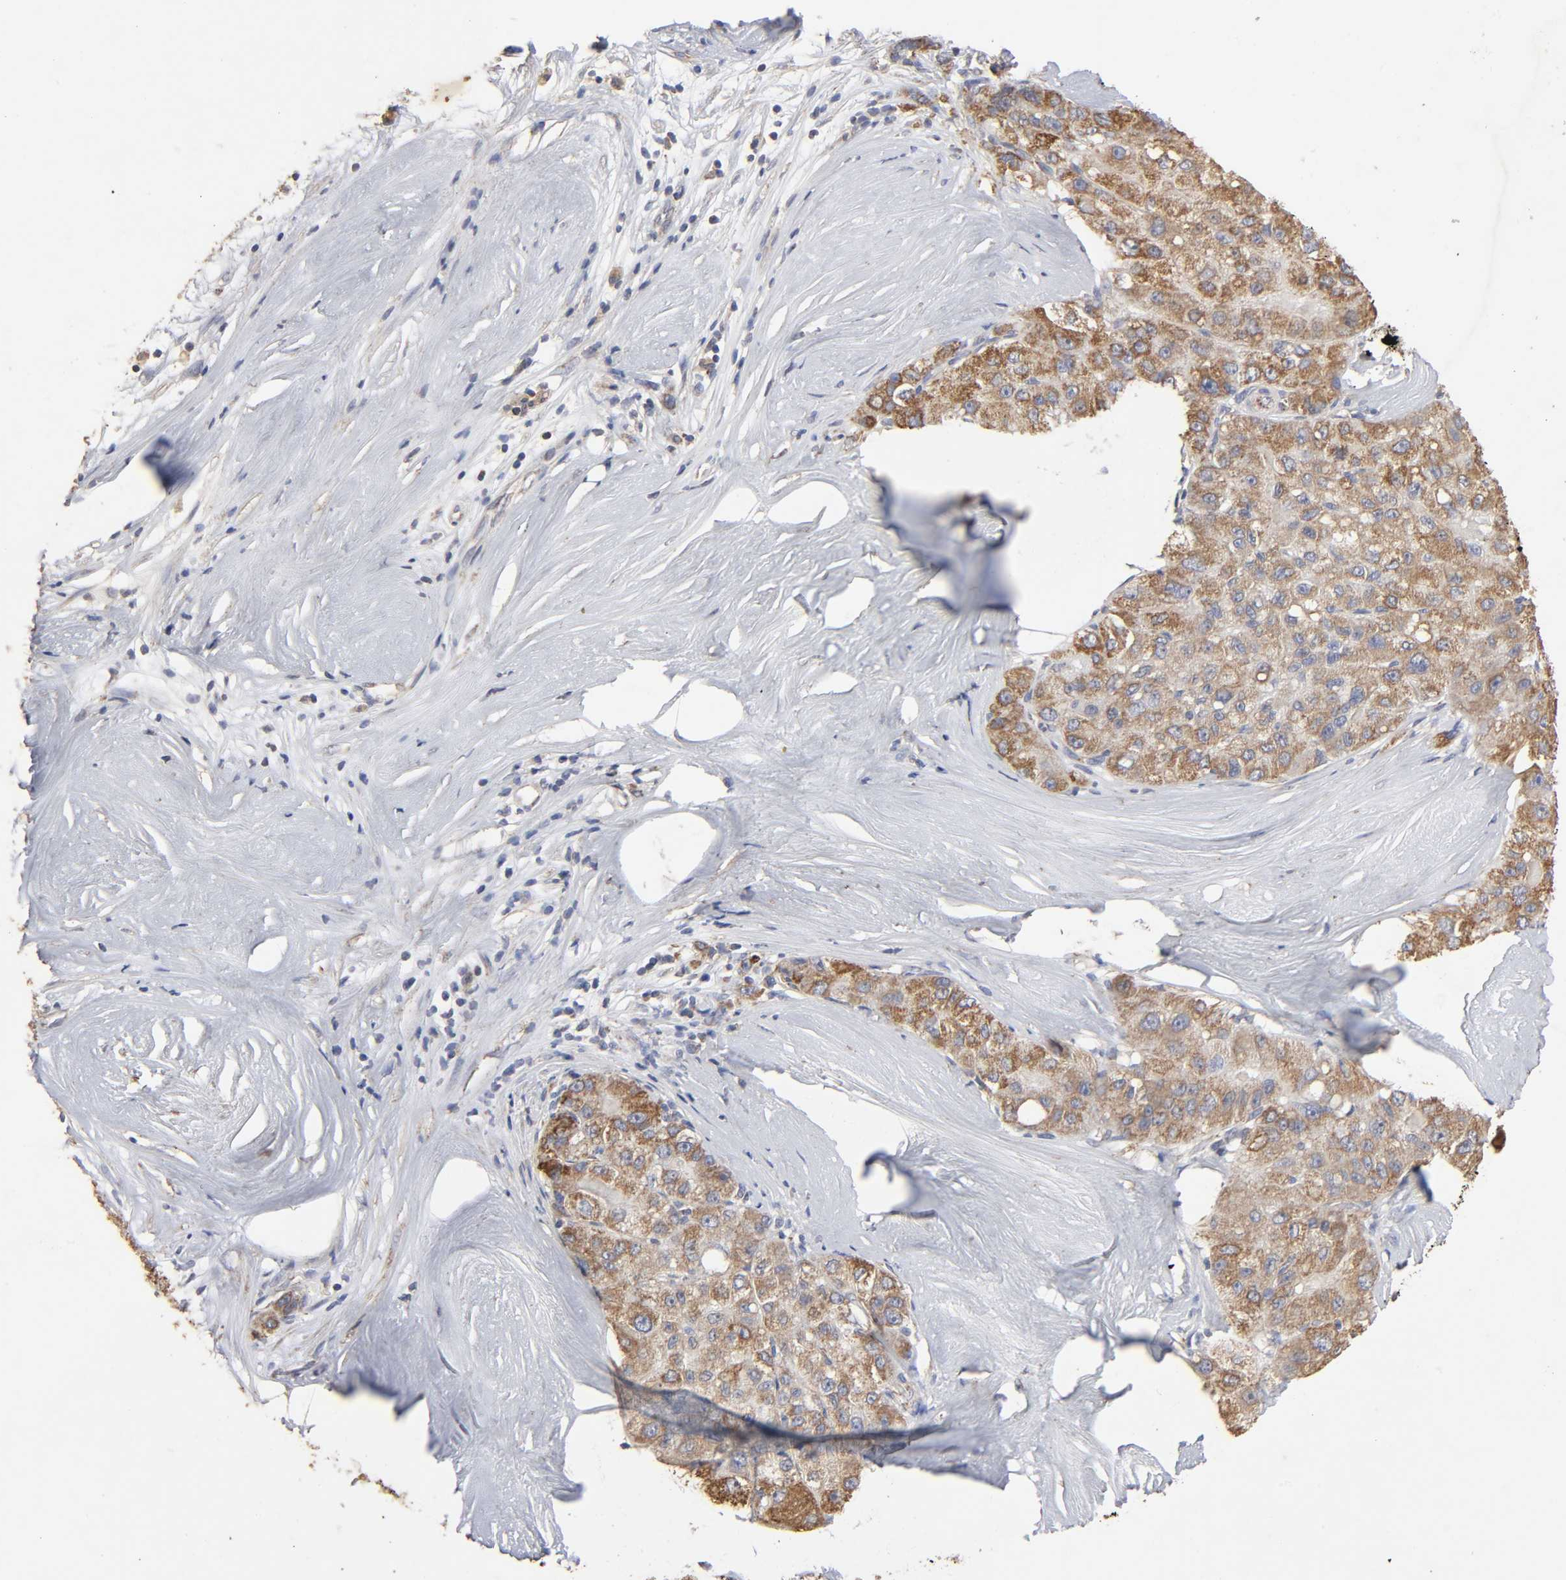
{"staining": {"intensity": "strong", "quantity": ">75%", "location": "cytoplasmic/membranous"}, "tissue": "liver cancer", "cell_type": "Tumor cells", "image_type": "cancer", "snomed": [{"axis": "morphology", "description": "Carcinoma, Hepatocellular, NOS"}, {"axis": "topography", "description": "Liver"}], "caption": "Protein analysis of liver cancer (hepatocellular carcinoma) tissue reveals strong cytoplasmic/membranous positivity in about >75% of tumor cells.", "gene": "CYCS", "patient": {"sex": "male", "age": 80}}